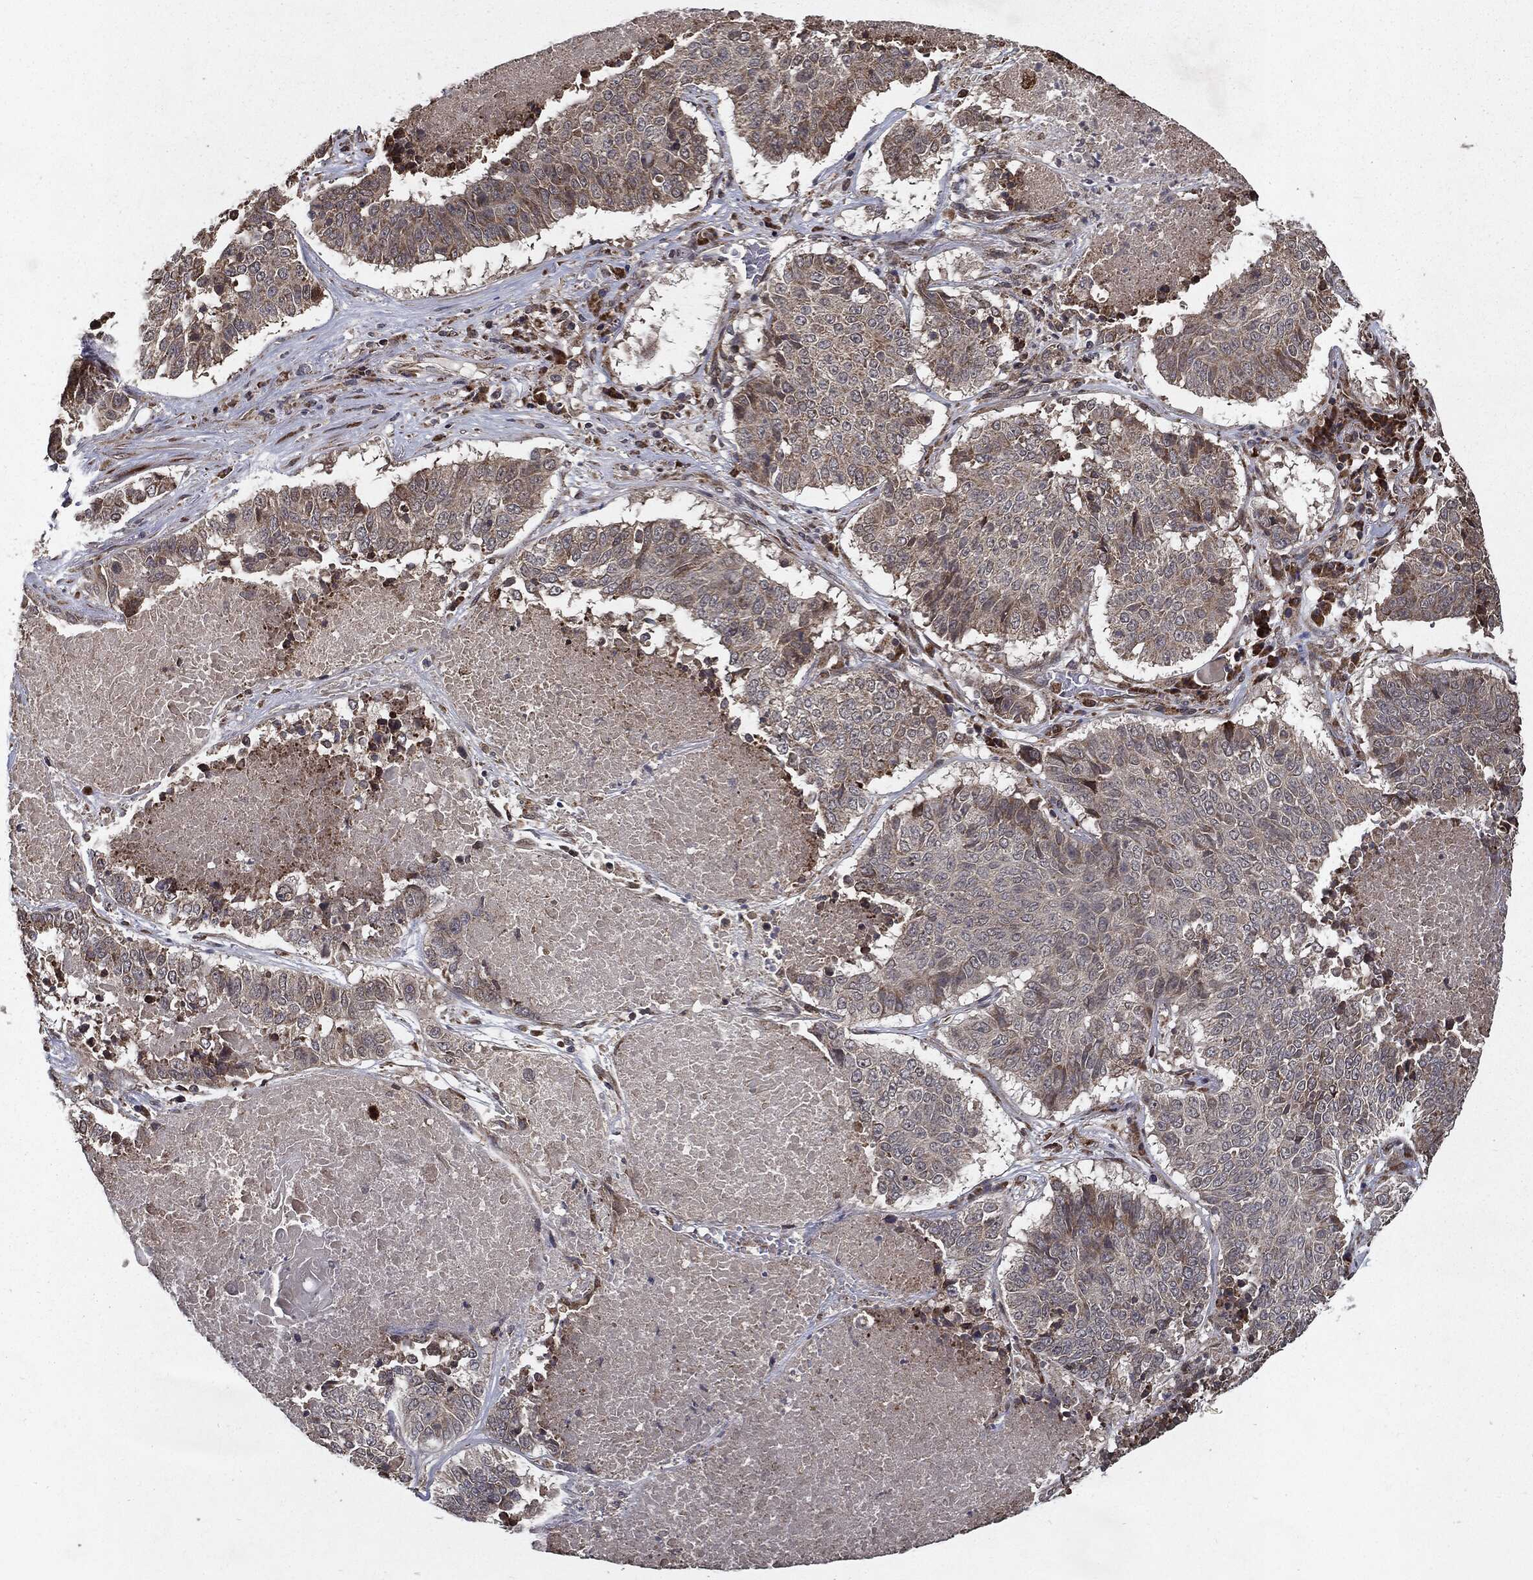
{"staining": {"intensity": "weak", "quantity": "<25%", "location": "cytoplasmic/membranous"}, "tissue": "lung cancer", "cell_type": "Tumor cells", "image_type": "cancer", "snomed": [{"axis": "morphology", "description": "Squamous cell carcinoma, NOS"}, {"axis": "topography", "description": "Lung"}], "caption": "An image of human lung cancer (squamous cell carcinoma) is negative for staining in tumor cells. (Brightfield microscopy of DAB immunohistochemistry (IHC) at high magnification).", "gene": "HDAC5", "patient": {"sex": "male", "age": 64}}